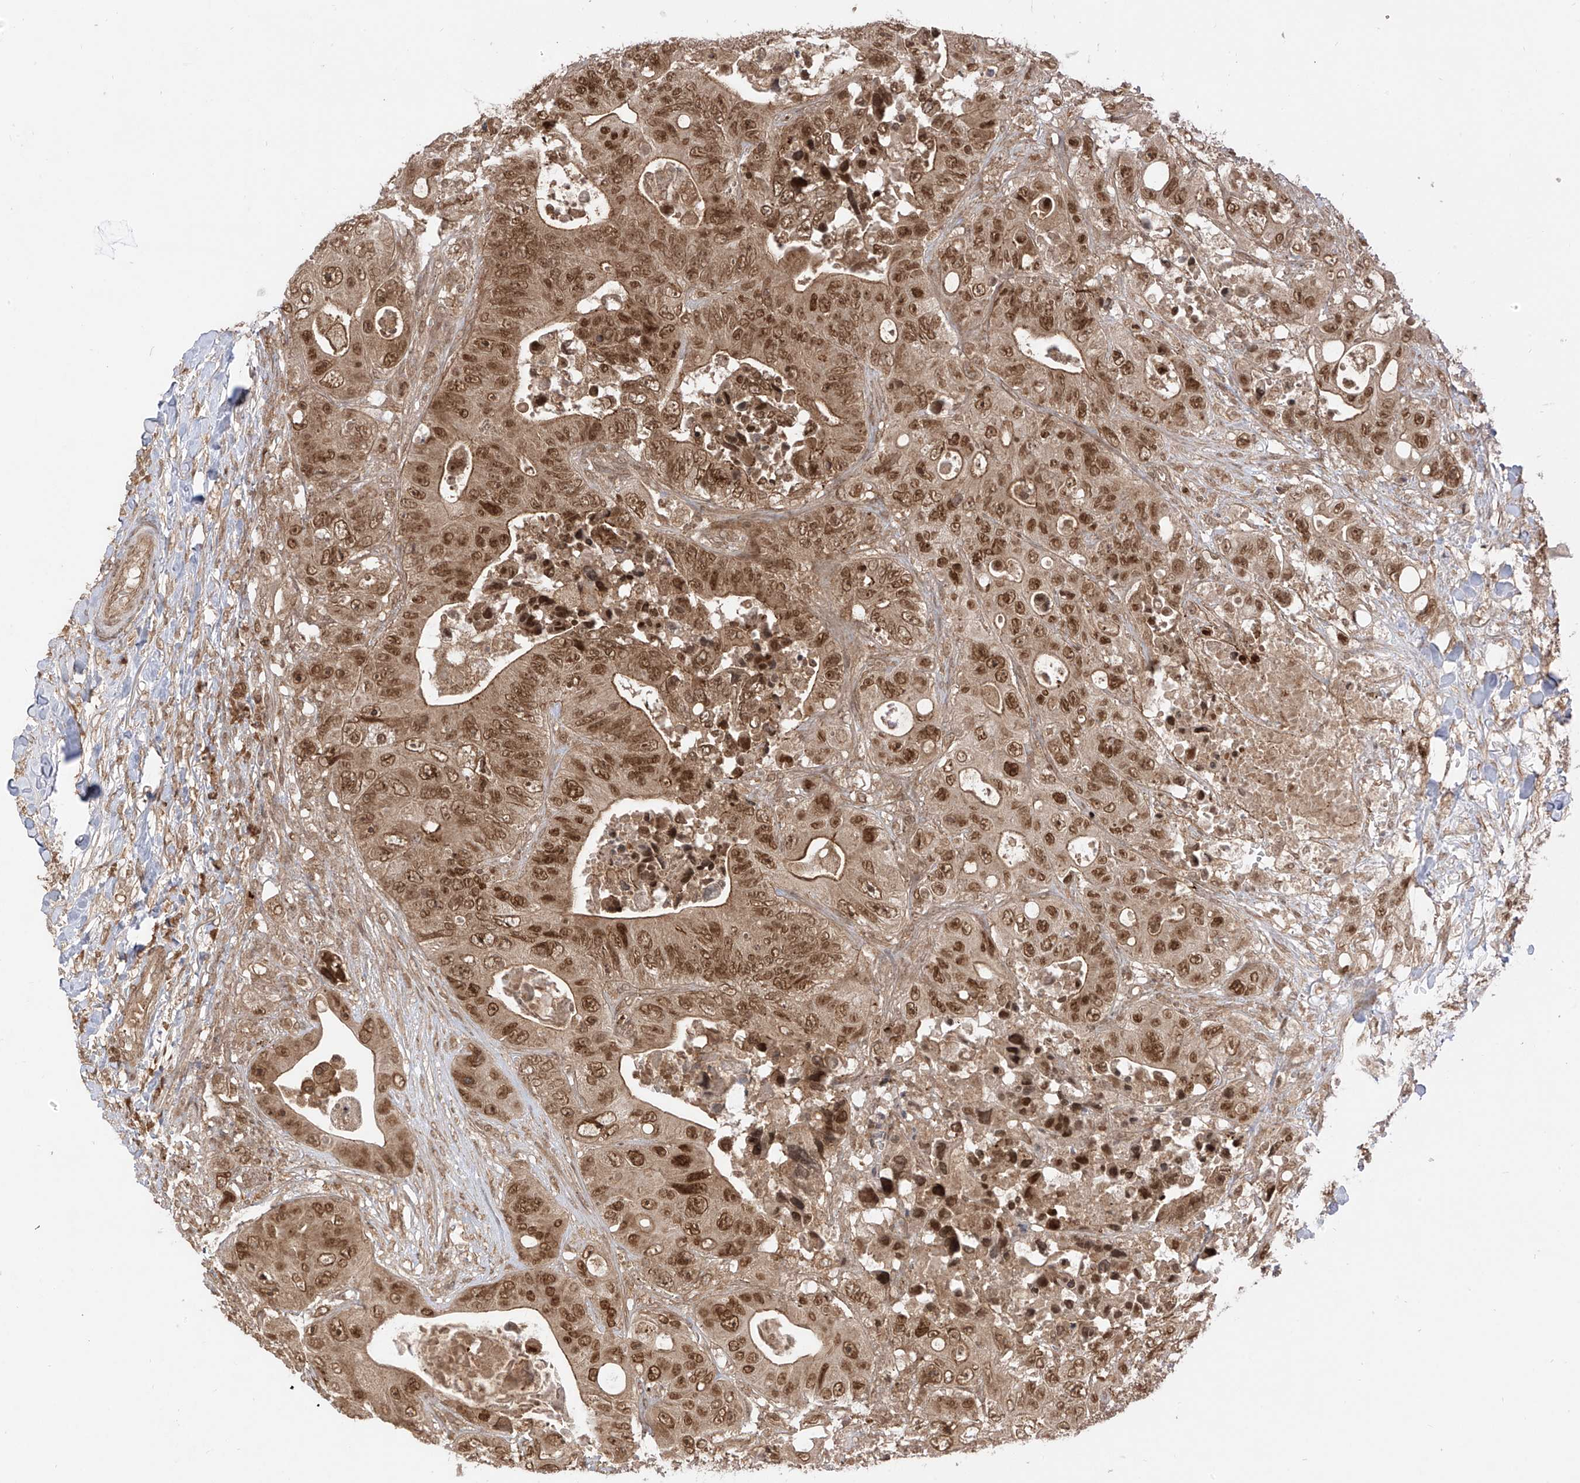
{"staining": {"intensity": "moderate", "quantity": ">75%", "location": "cytoplasmic/membranous,nuclear"}, "tissue": "colorectal cancer", "cell_type": "Tumor cells", "image_type": "cancer", "snomed": [{"axis": "morphology", "description": "Adenocarcinoma, NOS"}, {"axis": "topography", "description": "Colon"}], "caption": "DAB (3,3'-diaminobenzidine) immunohistochemical staining of human colorectal cancer (adenocarcinoma) displays moderate cytoplasmic/membranous and nuclear protein positivity in about >75% of tumor cells.", "gene": "LCOR", "patient": {"sex": "female", "age": 46}}